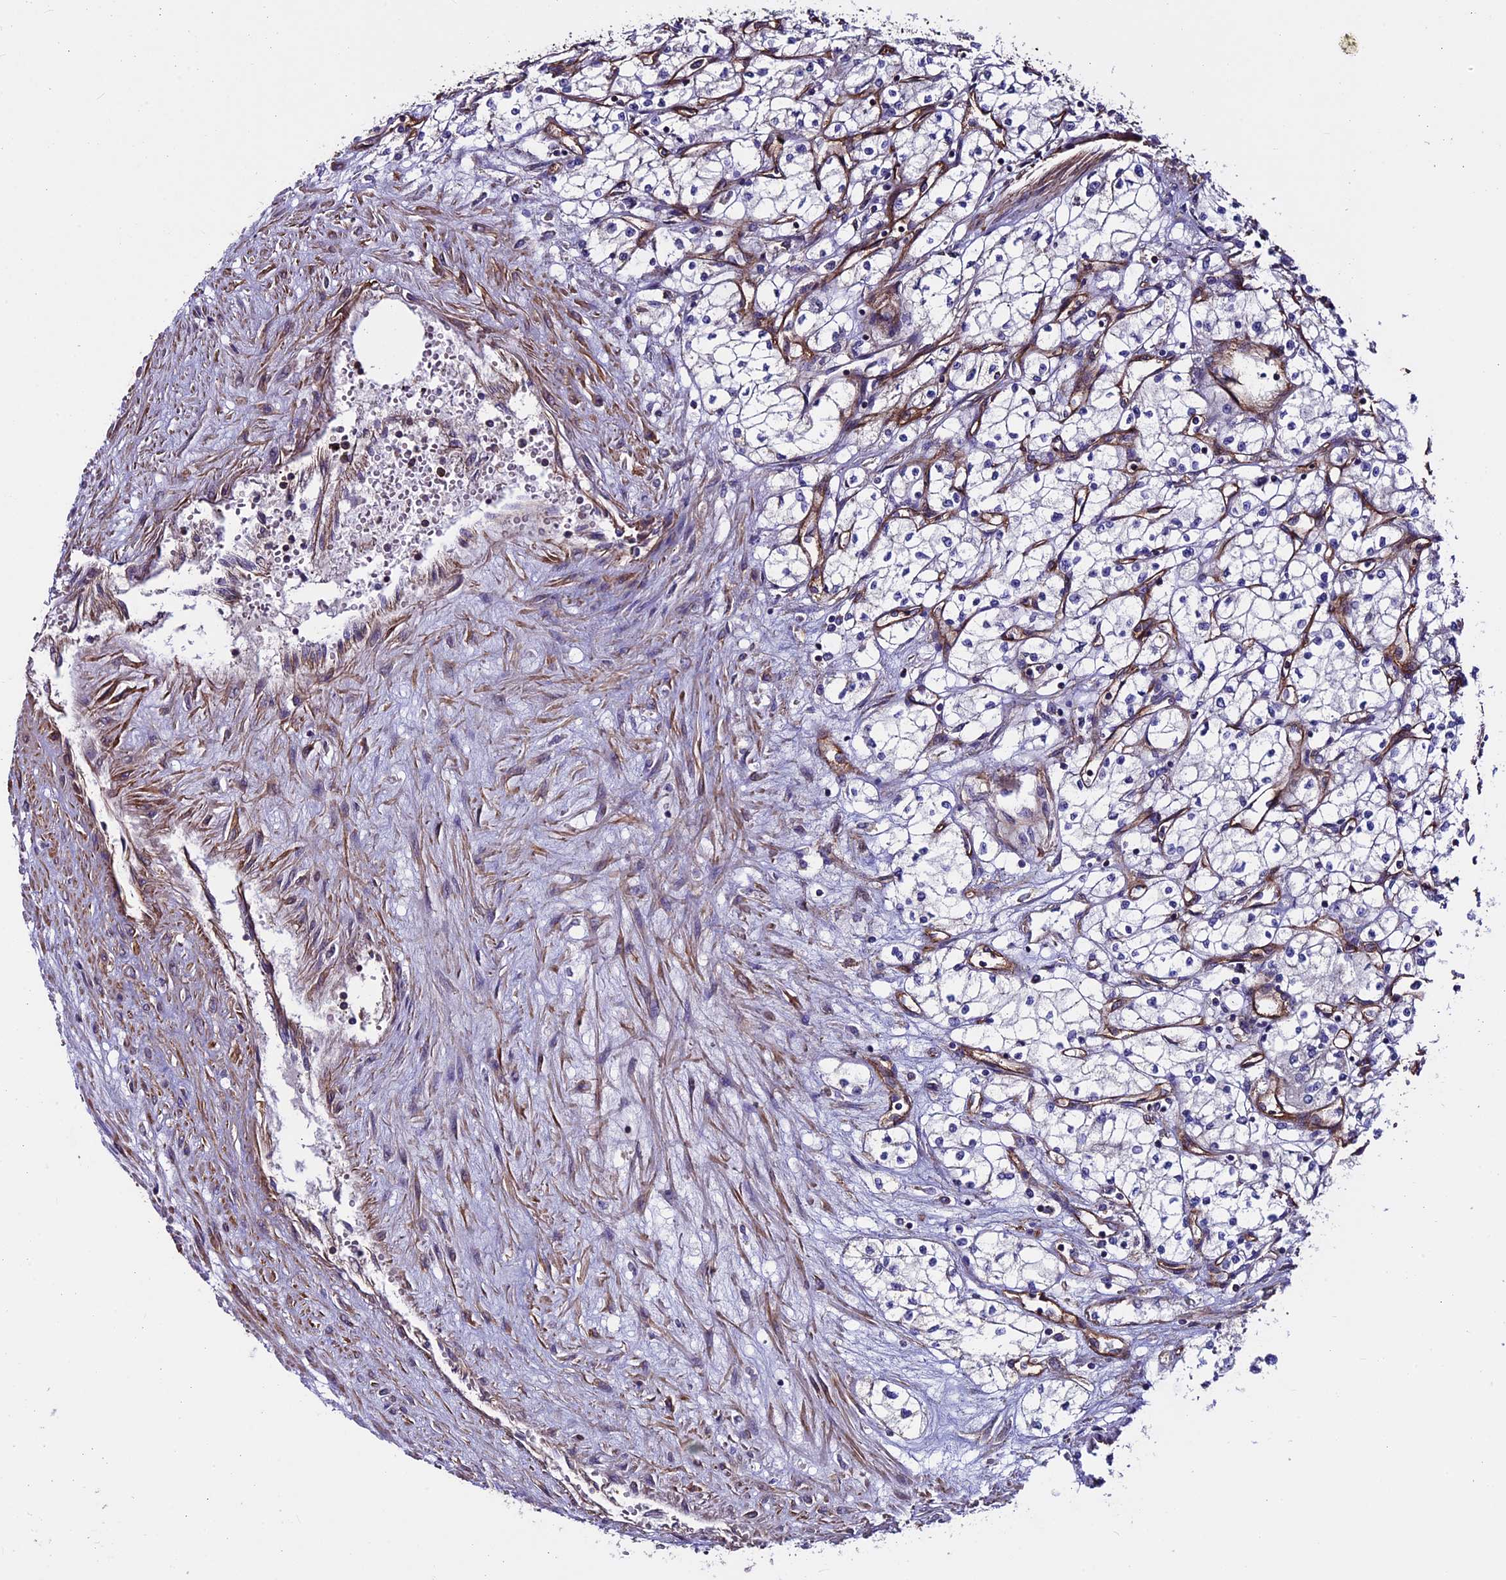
{"staining": {"intensity": "negative", "quantity": "none", "location": "none"}, "tissue": "renal cancer", "cell_type": "Tumor cells", "image_type": "cancer", "snomed": [{"axis": "morphology", "description": "Adenocarcinoma, NOS"}, {"axis": "topography", "description": "Kidney"}], "caption": "A high-resolution image shows immunohistochemistry (IHC) staining of renal cancer, which shows no significant expression in tumor cells.", "gene": "EVA1B", "patient": {"sex": "male", "age": 59}}